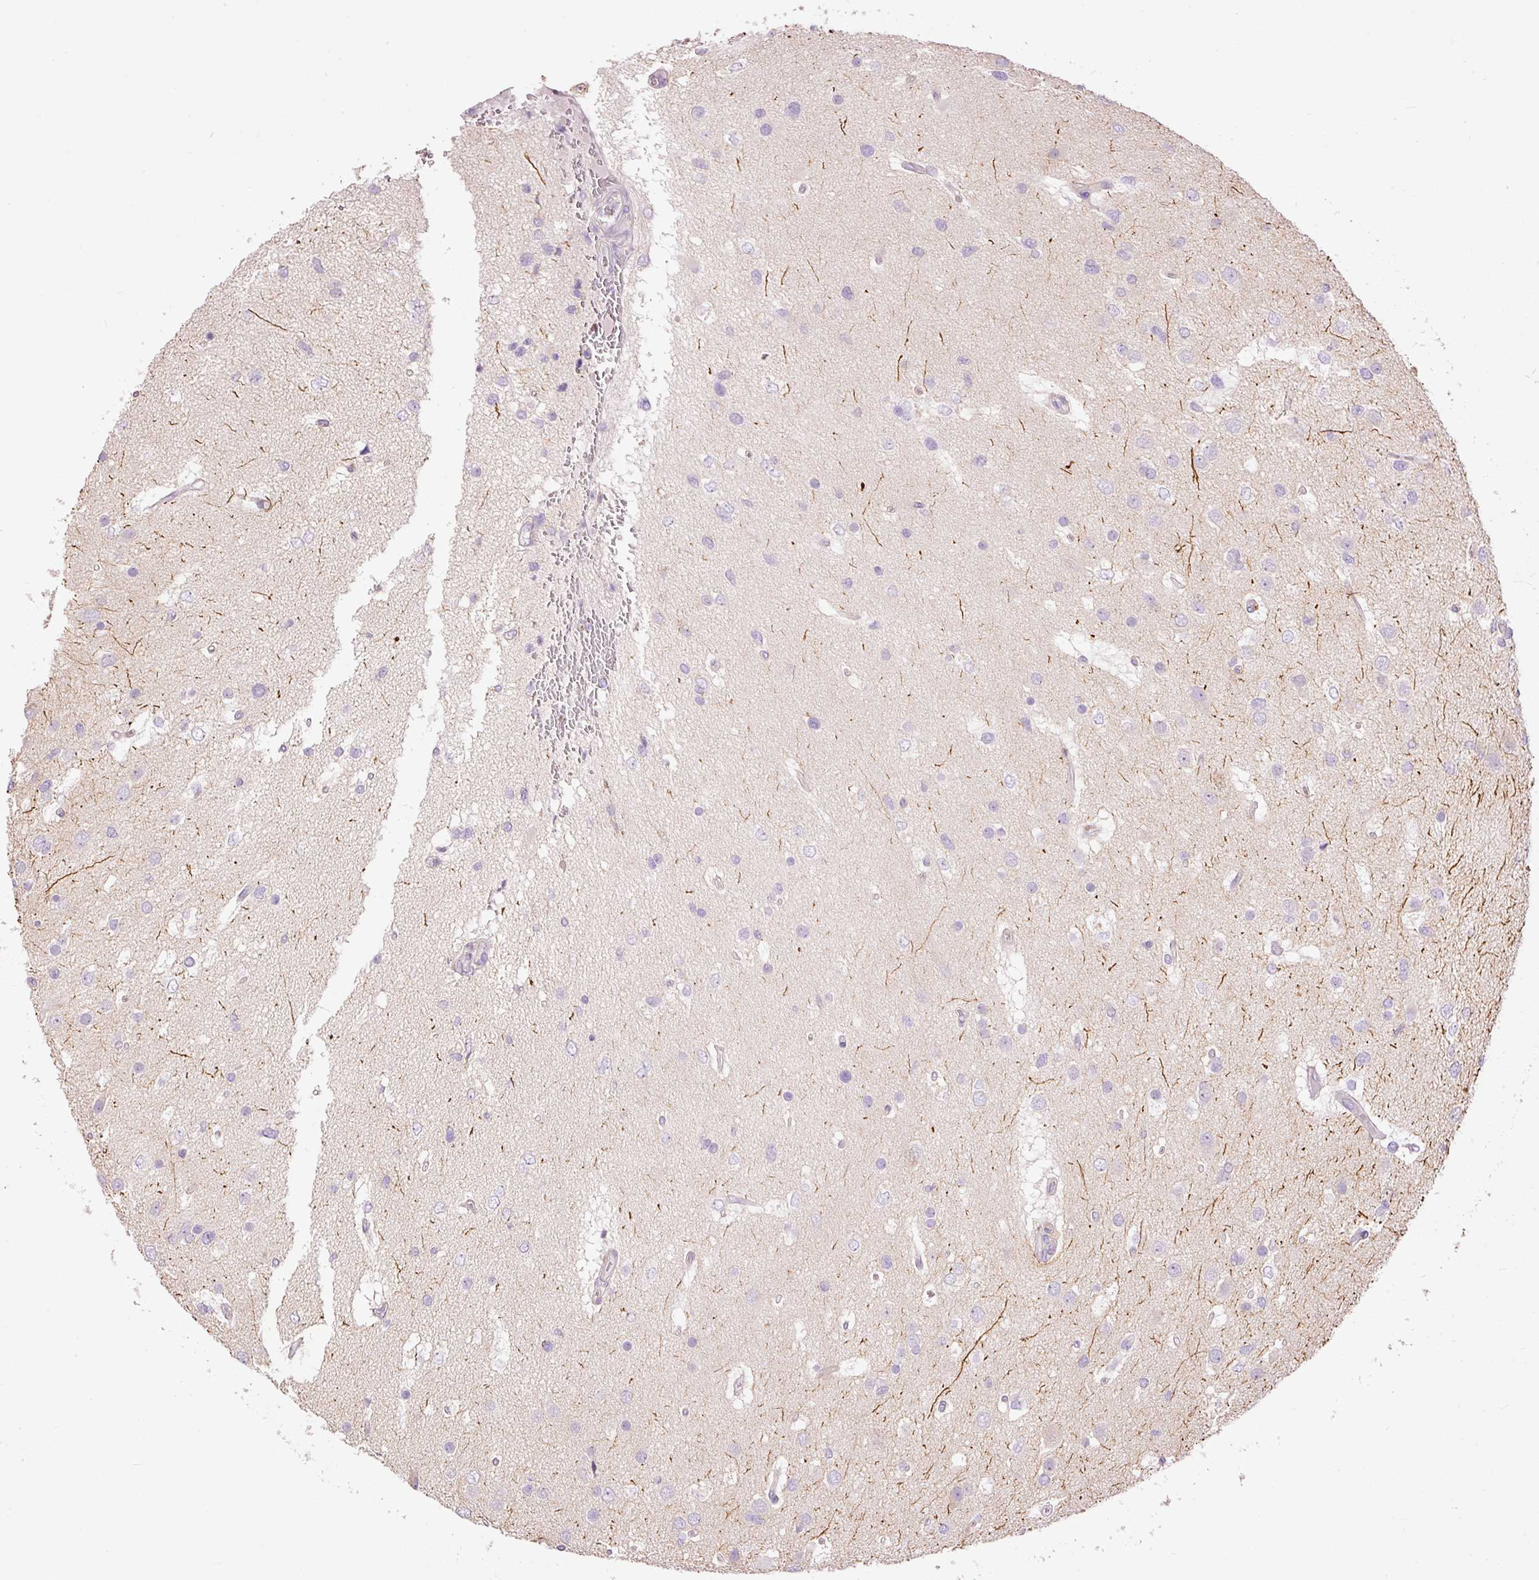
{"staining": {"intensity": "negative", "quantity": "none", "location": "none"}, "tissue": "glioma", "cell_type": "Tumor cells", "image_type": "cancer", "snomed": [{"axis": "morphology", "description": "Glioma, malignant, High grade"}, {"axis": "topography", "description": "Brain"}], "caption": "A high-resolution image shows immunohistochemistry (IHC) staining of glioma, which reveals no significant positivity in tumor cells.", "gene": "DOK6", "patient": {"sex": "male", "age": 53}}